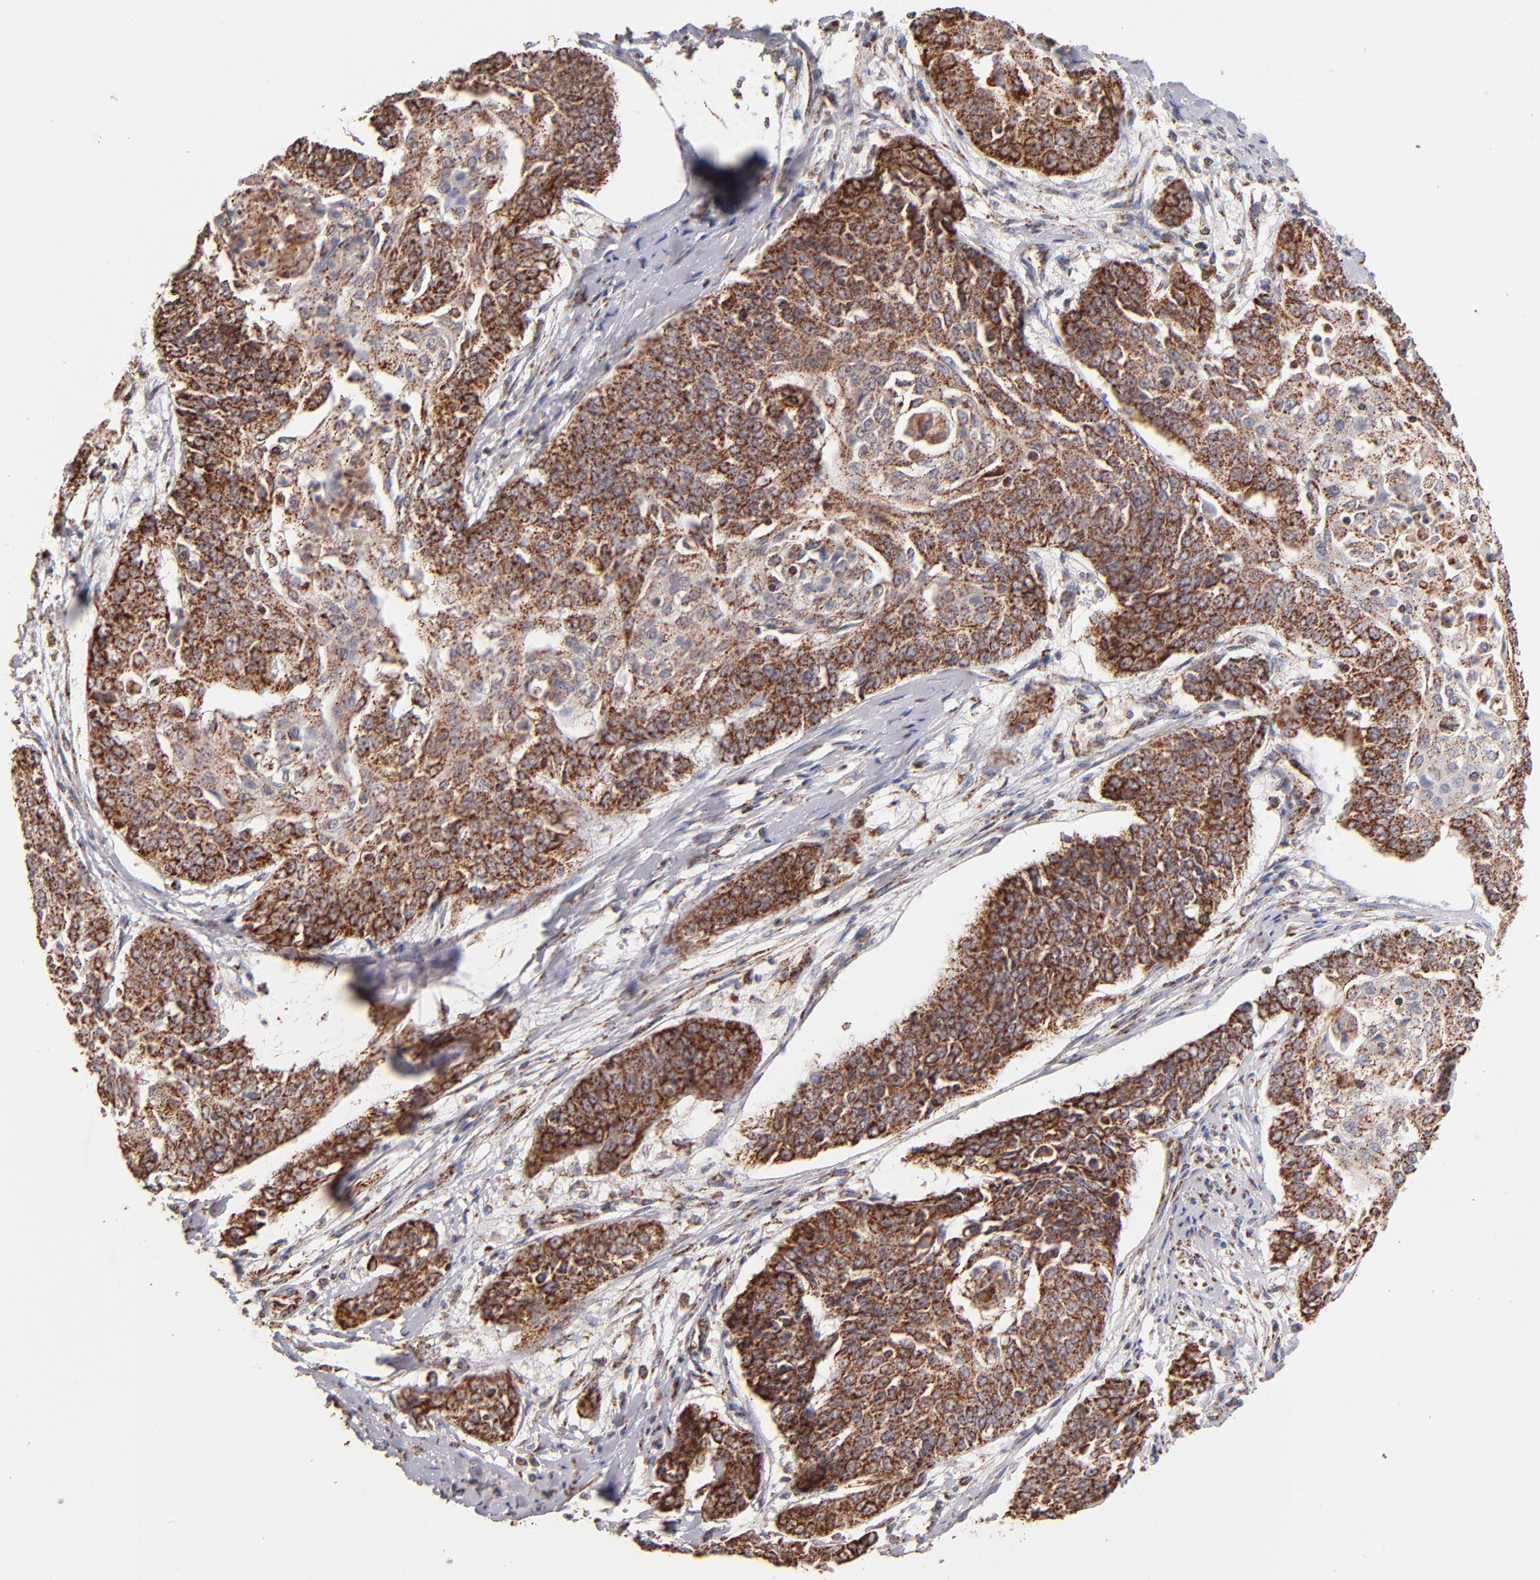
{"staining": {"intensity": "strong", "quantity": "25%-75%", "location": "cytoplasmic/membranous"}, "tissue": "cervical cancer", "cell_type": "Tumor cells", "image_type": "cancer", "snomed": [{"axis": "morphology", "description": "Squamous cell carcinoma, NOS"}, {"axis": "topography", "description": "Cervix"}], "caption": "Human cervical cancer (squamous cell carcinoma) stained with a brown dye exhibits strong cytoplasmic/membranous positive expression in approximately 25%-75% of tumor cells.", "gene": "DLST", "patient": {"sex": "female", "age": 64}}